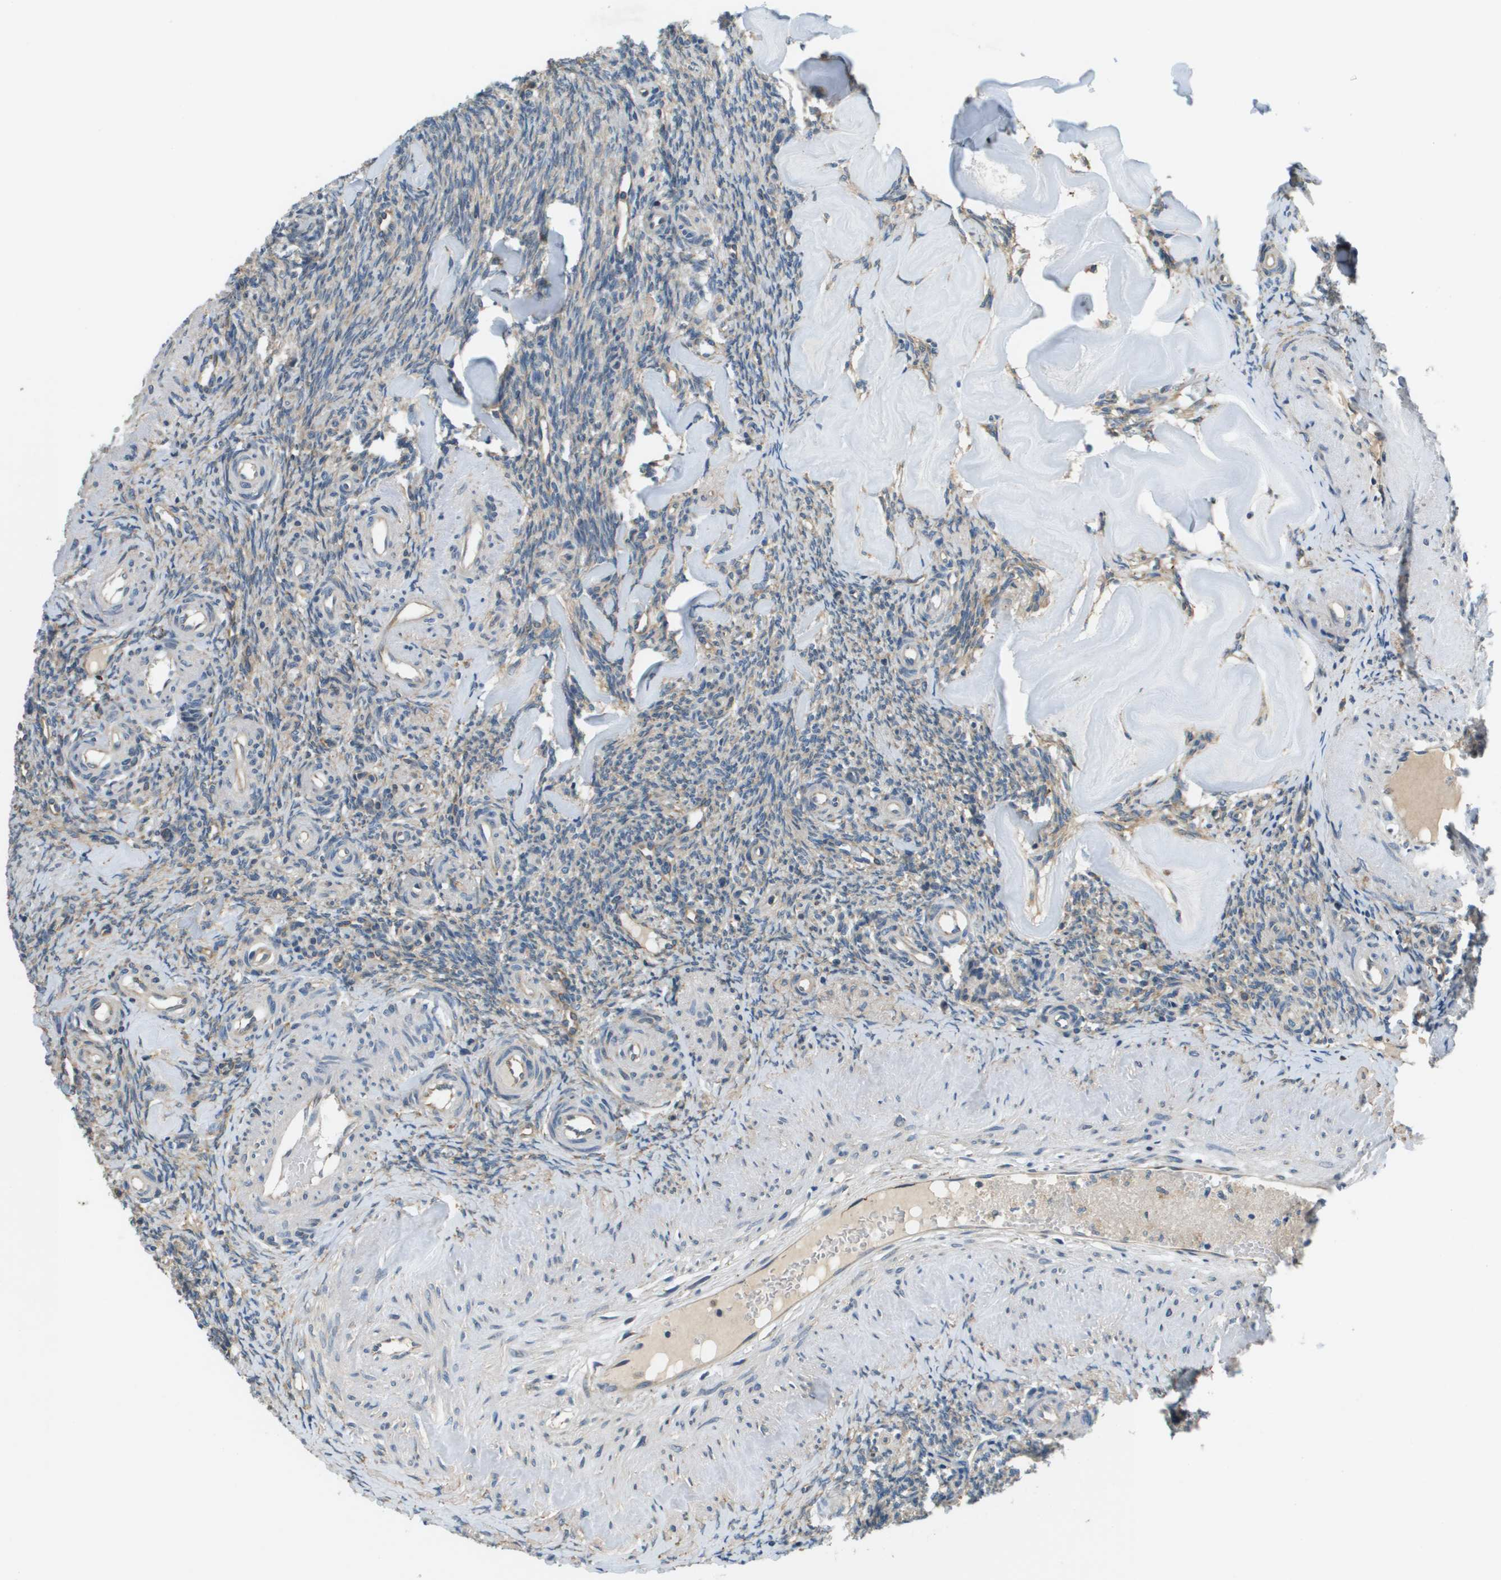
{"staining": {"intensity": "weak", "quantity": "<25%", "location": "cytoplasmic/membranous"}, "tissue": "ovary", "cell_type": "Ovarian stroma cells", "image_type": "normal", "snomed": [{"axis": "morphology", "description": "Normal tissue, NOS"}, {"axis": "topography", "description": "Ovary"}], "caption": "Immunohistochemical staining of normal ovary exhibits no significant expression in ovarian stroma cells. (Brightfield microscopy of DAB (3,3'-diaminobenzidine) immunohistochemistry at high magnification).", "gene": "SAMSN1", "patient": {"sex": "female", "age": 41}}